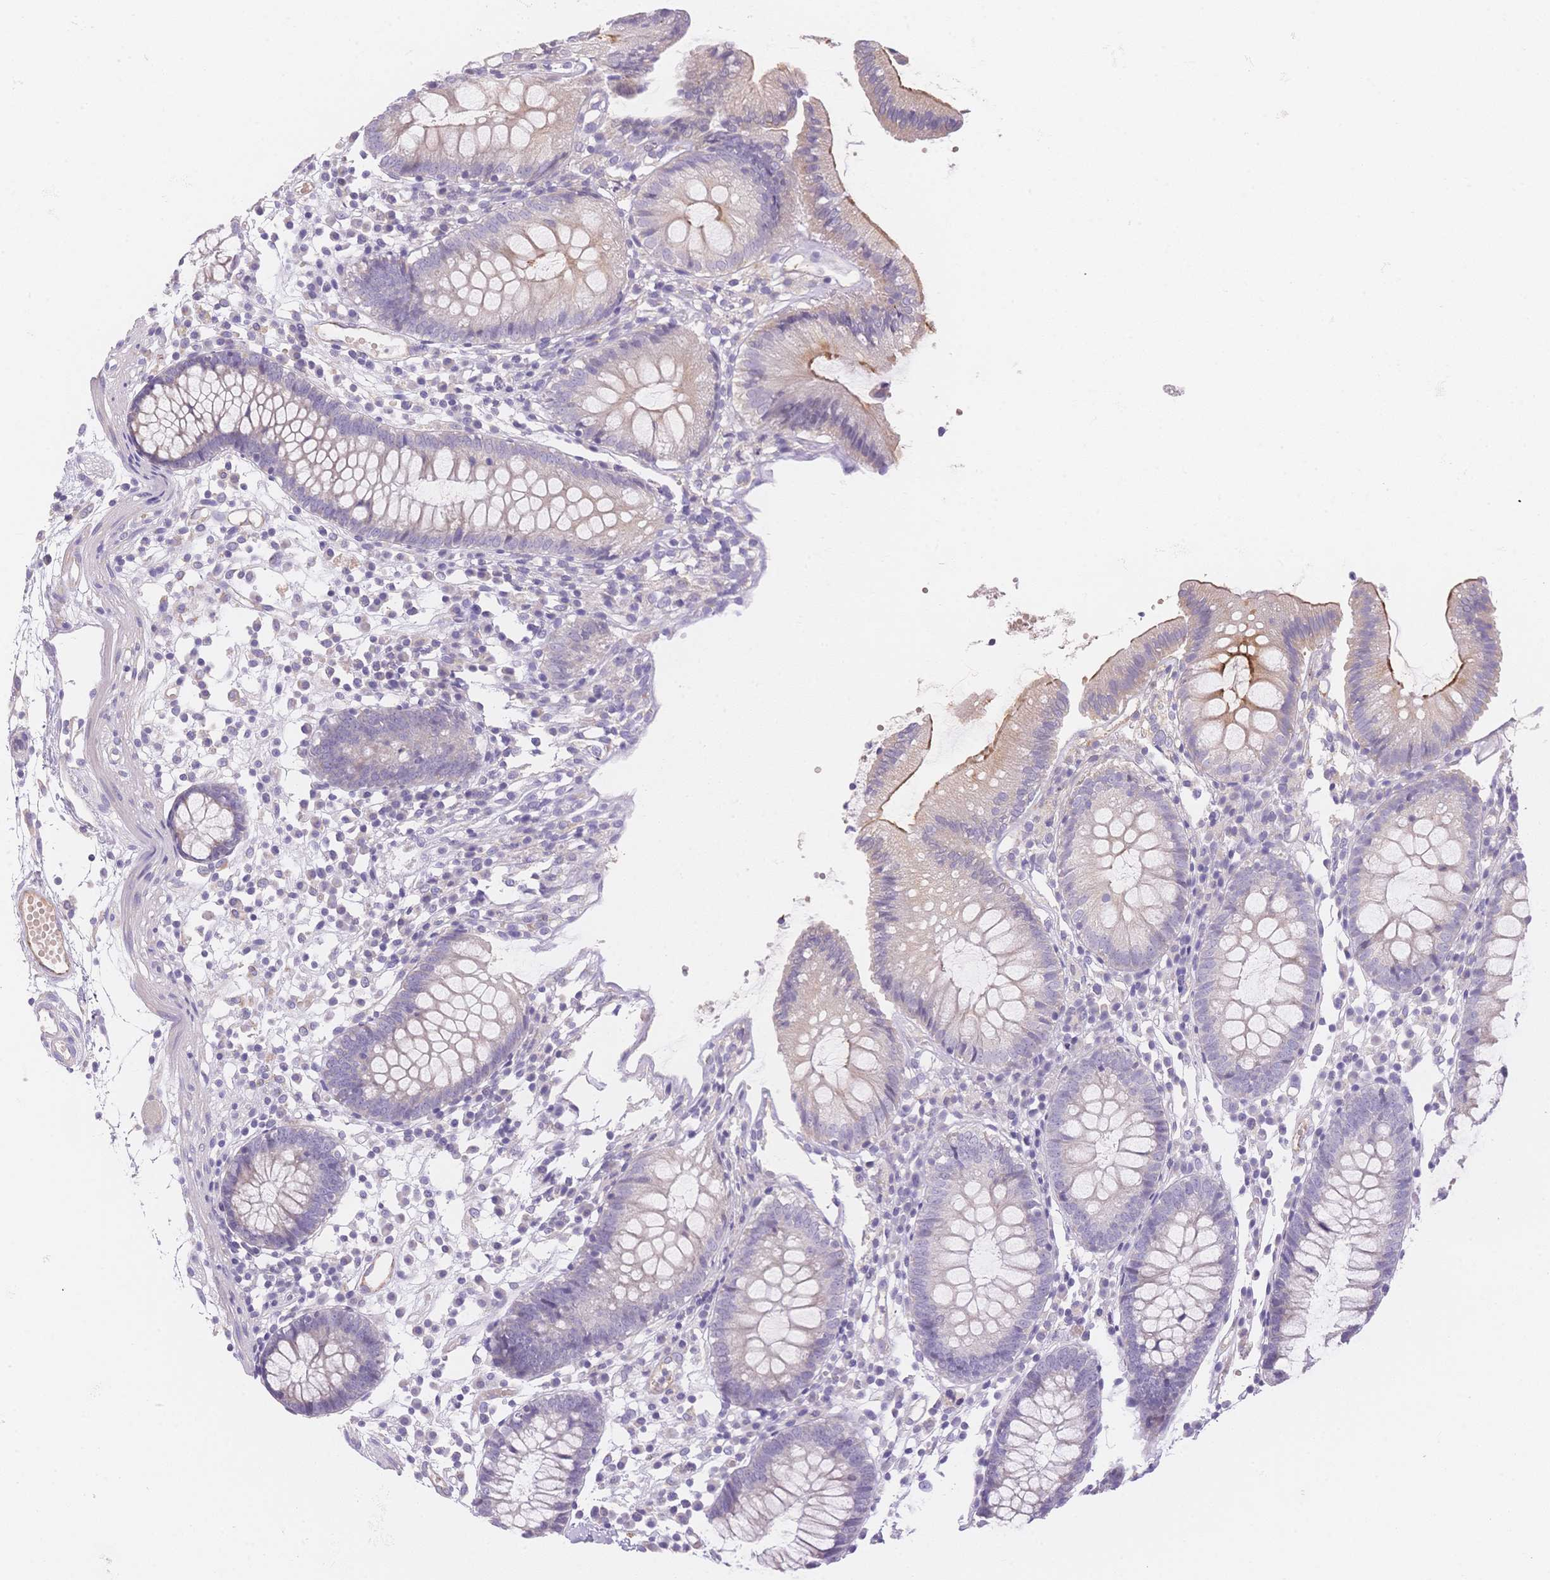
{"staining": {"intensity": "negative", "quantity": "none", "location": "none"}, "tissue": "colon", "cell_type": "Endothelial cells", "image_type": "normal", "snomed": [{"axis": "morphology", "description": "Normal tissue, NOS"}, {"axis": "morphology", "description": "Adenocarcinoma, NOS"}, {"axis": "topography", "description": "Colon"}], "caption": "An image of human colon is negative for staining in endothelial cells. (DAB (3,3'-diaminobenzidine) IHC, high magnification).", "gene": "SMYD1", "patient": {"sex": "male", "age": 83}}